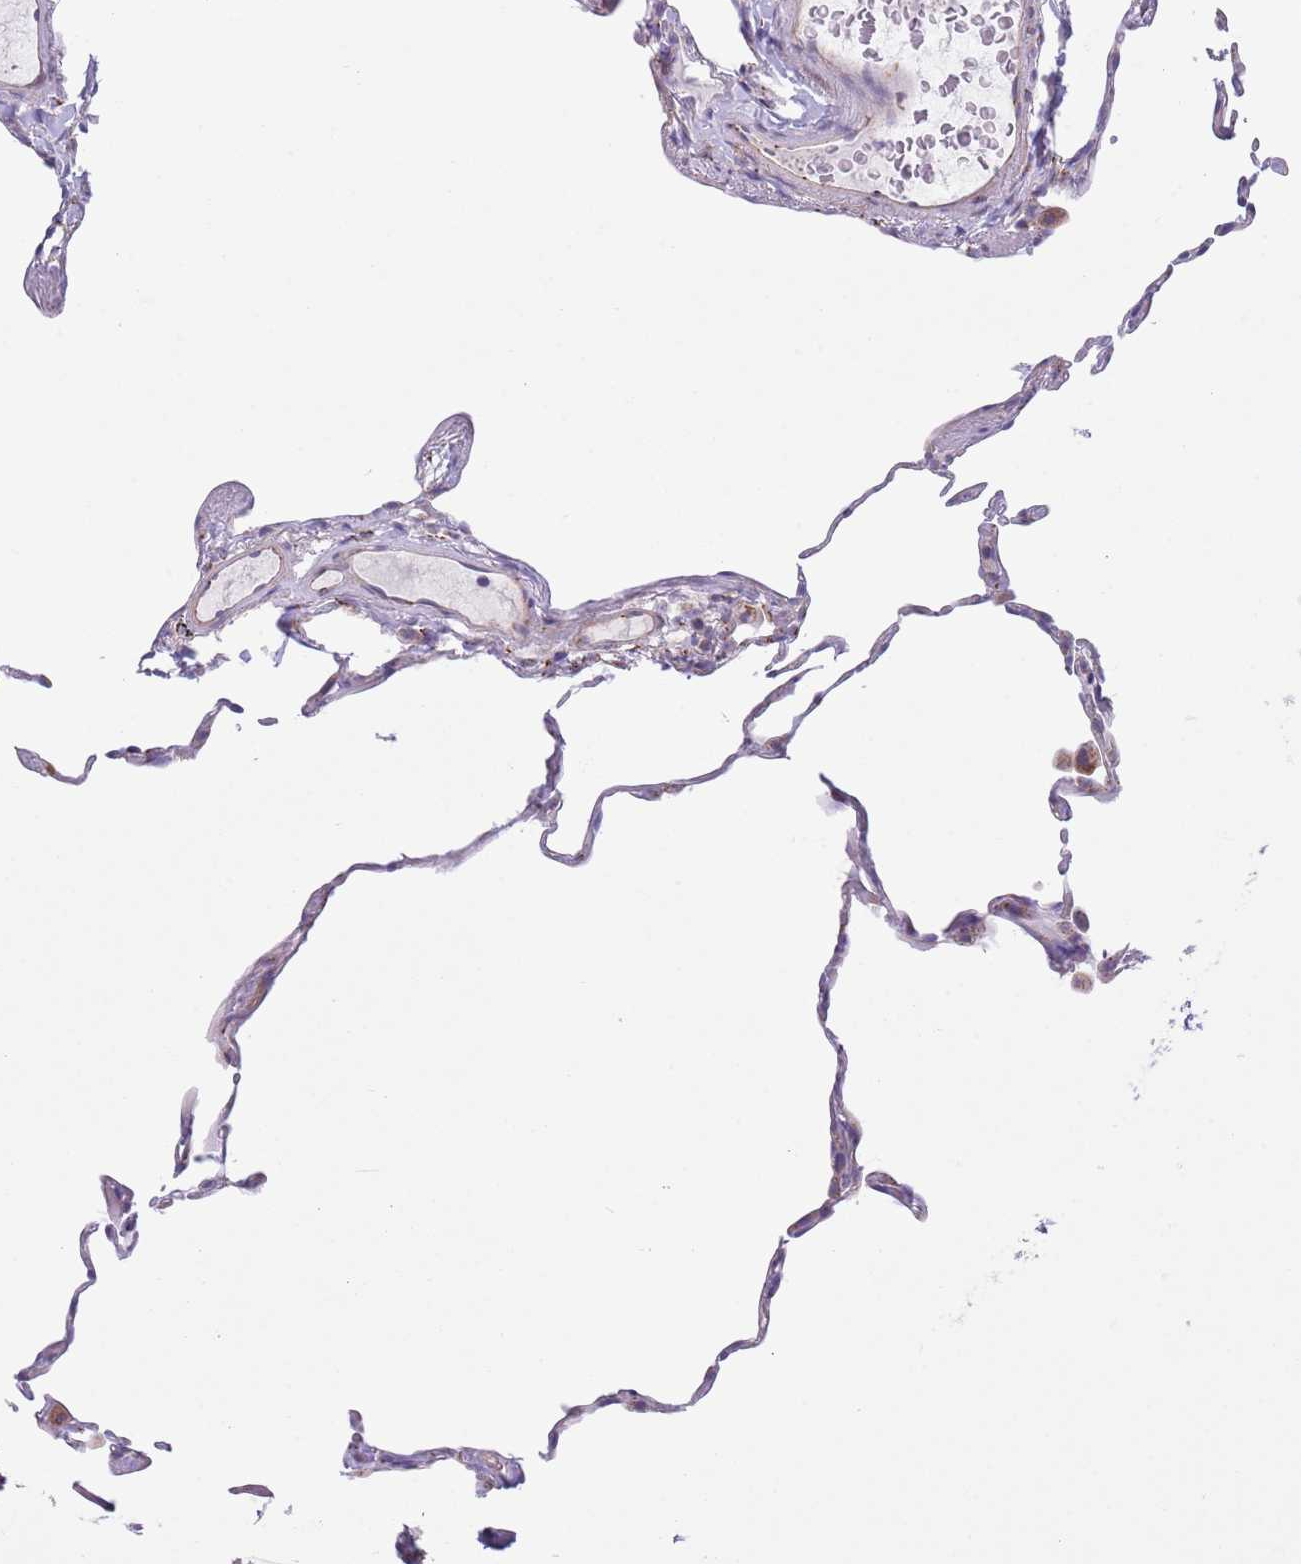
{"staining": {"intensity": "negative", "quantity": "none", "location": "none"}, "tissue": "lung", "cell_type": "Alveolar cells", "image_type": "normal", "snomed": [{"axis": "morphology", "description": "Normal tissue, NOS"}, {"axis": "topography", "description": "Lung"}], "caption": "Immunohistochemistry histopathology image of normal human lung stained for a protein (brown), which shows no positivity in alveolar cells.", "gene": "C20orf96", "patient": {"sex": "female", "age": 57}}